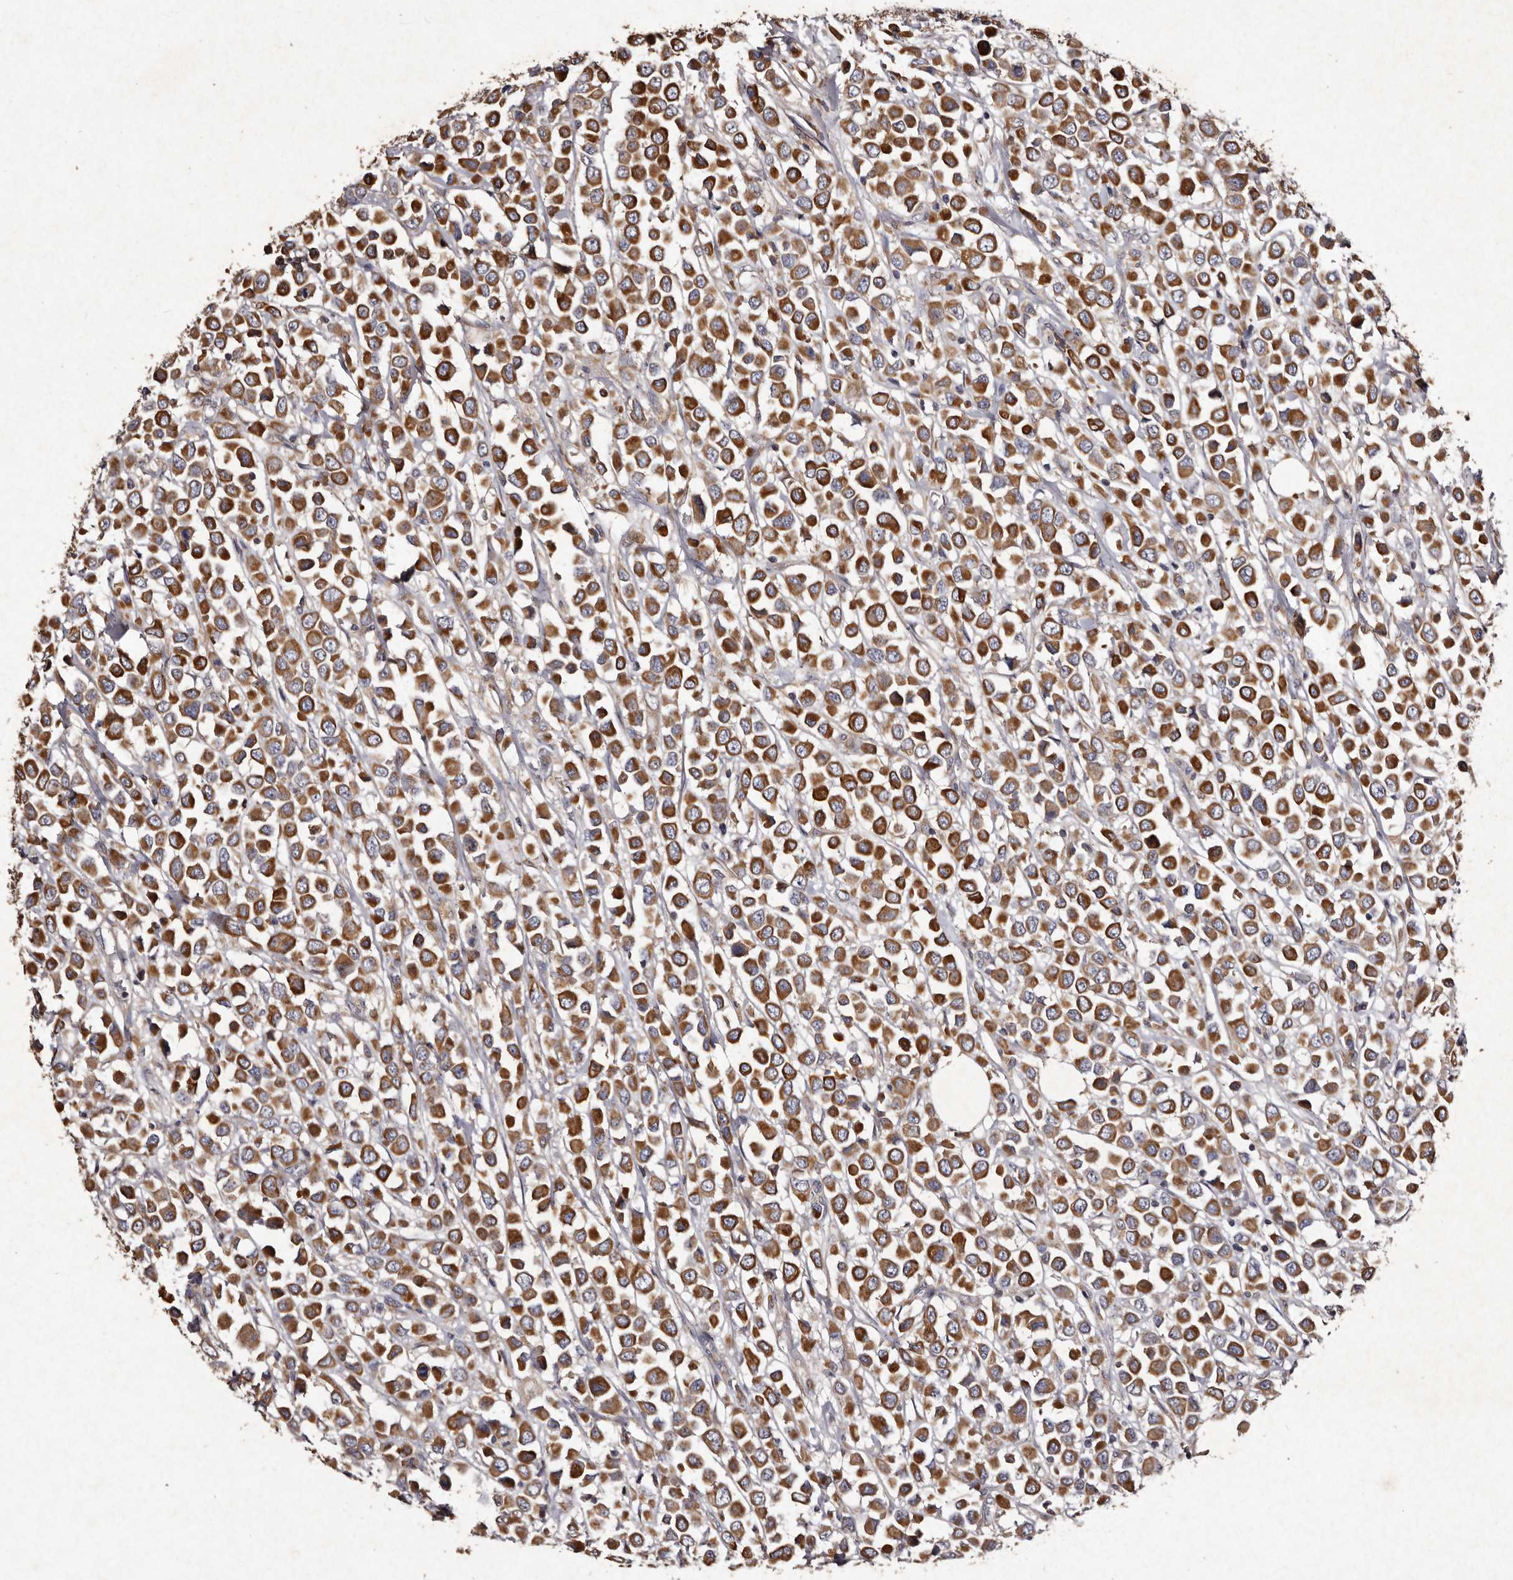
{"staining": {"intensity": "moderate", "quantity": ">75%", "location": "cytoplasmic/membranous"}, "tissue": "breast cancer", "cell_type": "Tumor cells", "image_type": "cancer", "snomed": [{"axis": "morphology", "description": "Duct carcinoma"}, {"axis": "topography", "description": "Breast"}], "caption": "This is a histology image of immunohistochemistry (IHC) staining of breast invasive ductal carcinoma, which shows moderate expression in the cytoplasmic/membranous of tumor cells.", "gene": "TFB1M", "patient": {"sex": "female", "age": 61}}